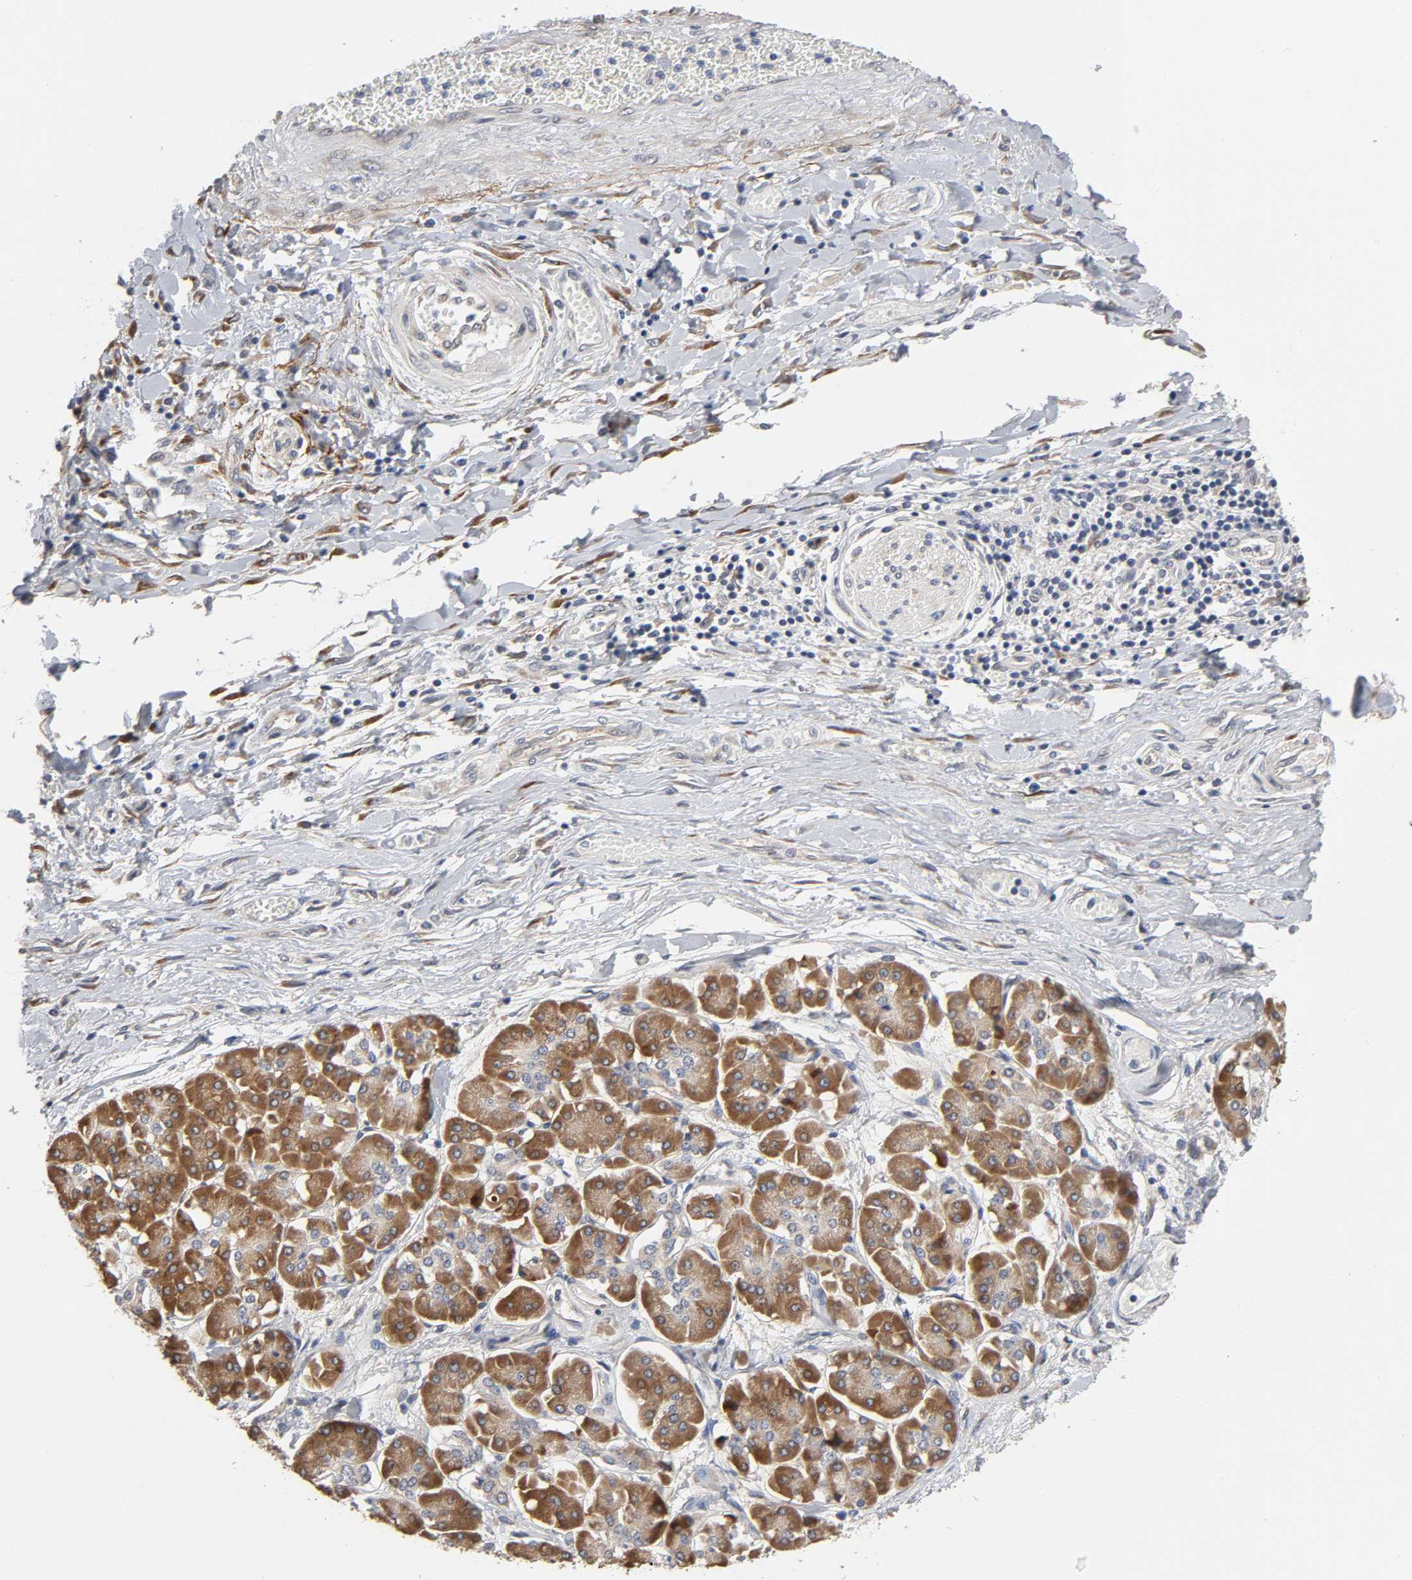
{"staining": {"intensity": "negative", "quantity": "none", "location": "none"}, "tissue": "pancreatic cancer", "cell_type": "Tumor cells", "image_type": "cancer", "snomed": [{"axis": "morphology", "description": "Adenocarcinoma, NOS"}, {"axis": "topography", "description": "Pancreas"}], "caption": "Immunohistochemistry (IHC) of human pancreatic cancer demonstrates no staining in tumor cells. The staining was performed using DAB (3,3'-diaminobenzidine) to visualize the protein expression in brown, while the nuclei were stained in blue with hematoxylin (Magnification: 20x).", "gene": "HDLBP", "patient": {"sex": "male", "age": 46}}